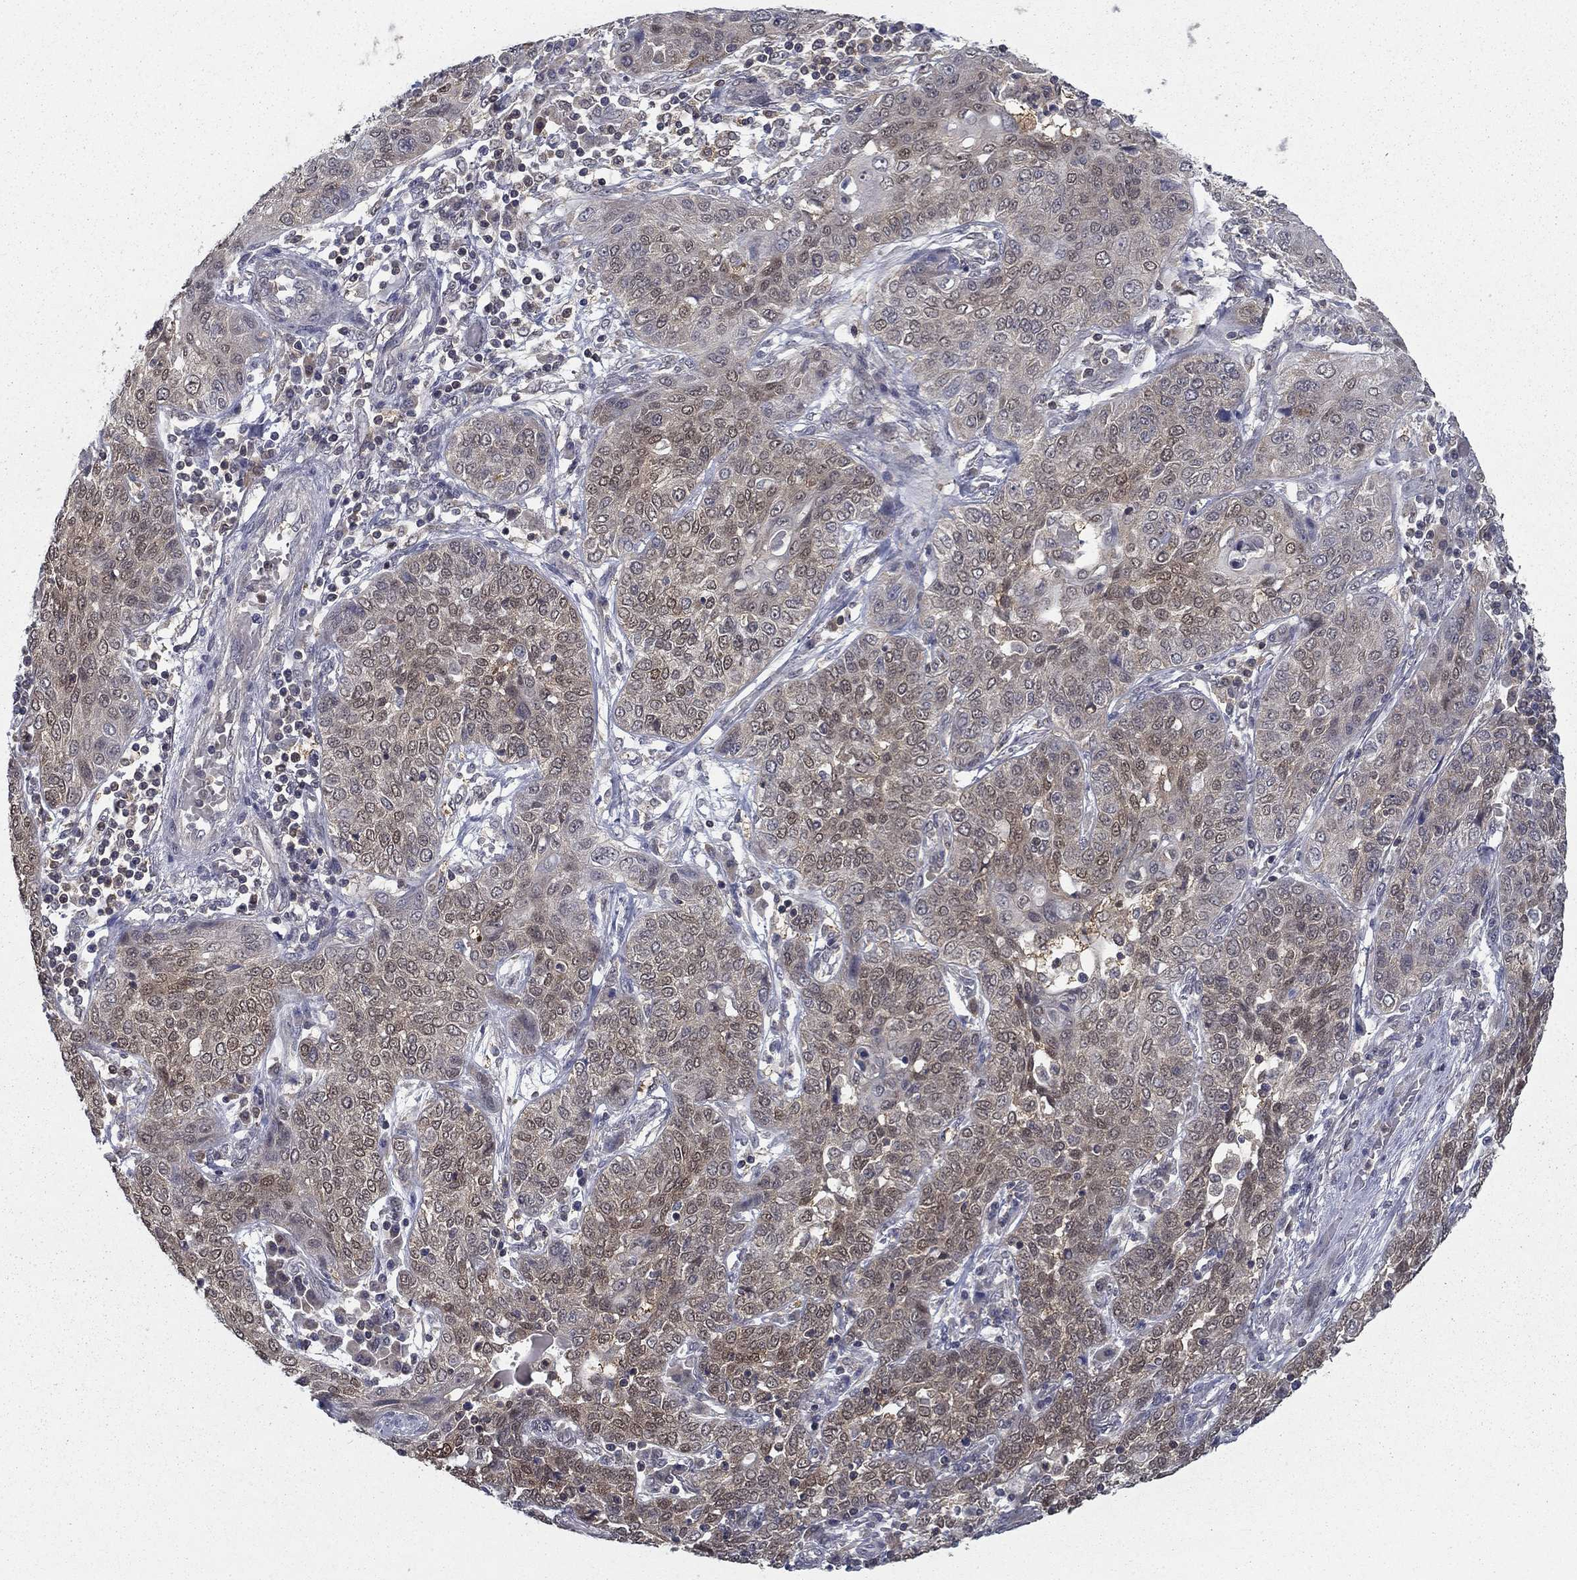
{"staining": {"intensity": "negative", "quantity": "none", "location": "none"}, "tissue": "lung cancer", "cell_type": "Tumor cells", "image_type": "cancer", "snomed": [{"axis": "morphology", "description": "Squamous cell carcinoma, NOS"}, {"axis": "topography", "description": "Lung"}], "caption": "Photomicrograph shows no significant protein positivity in tumor cells of lung cancer.", "gene": "NIT2", "patient": {"sex": "female", "age": 70}}